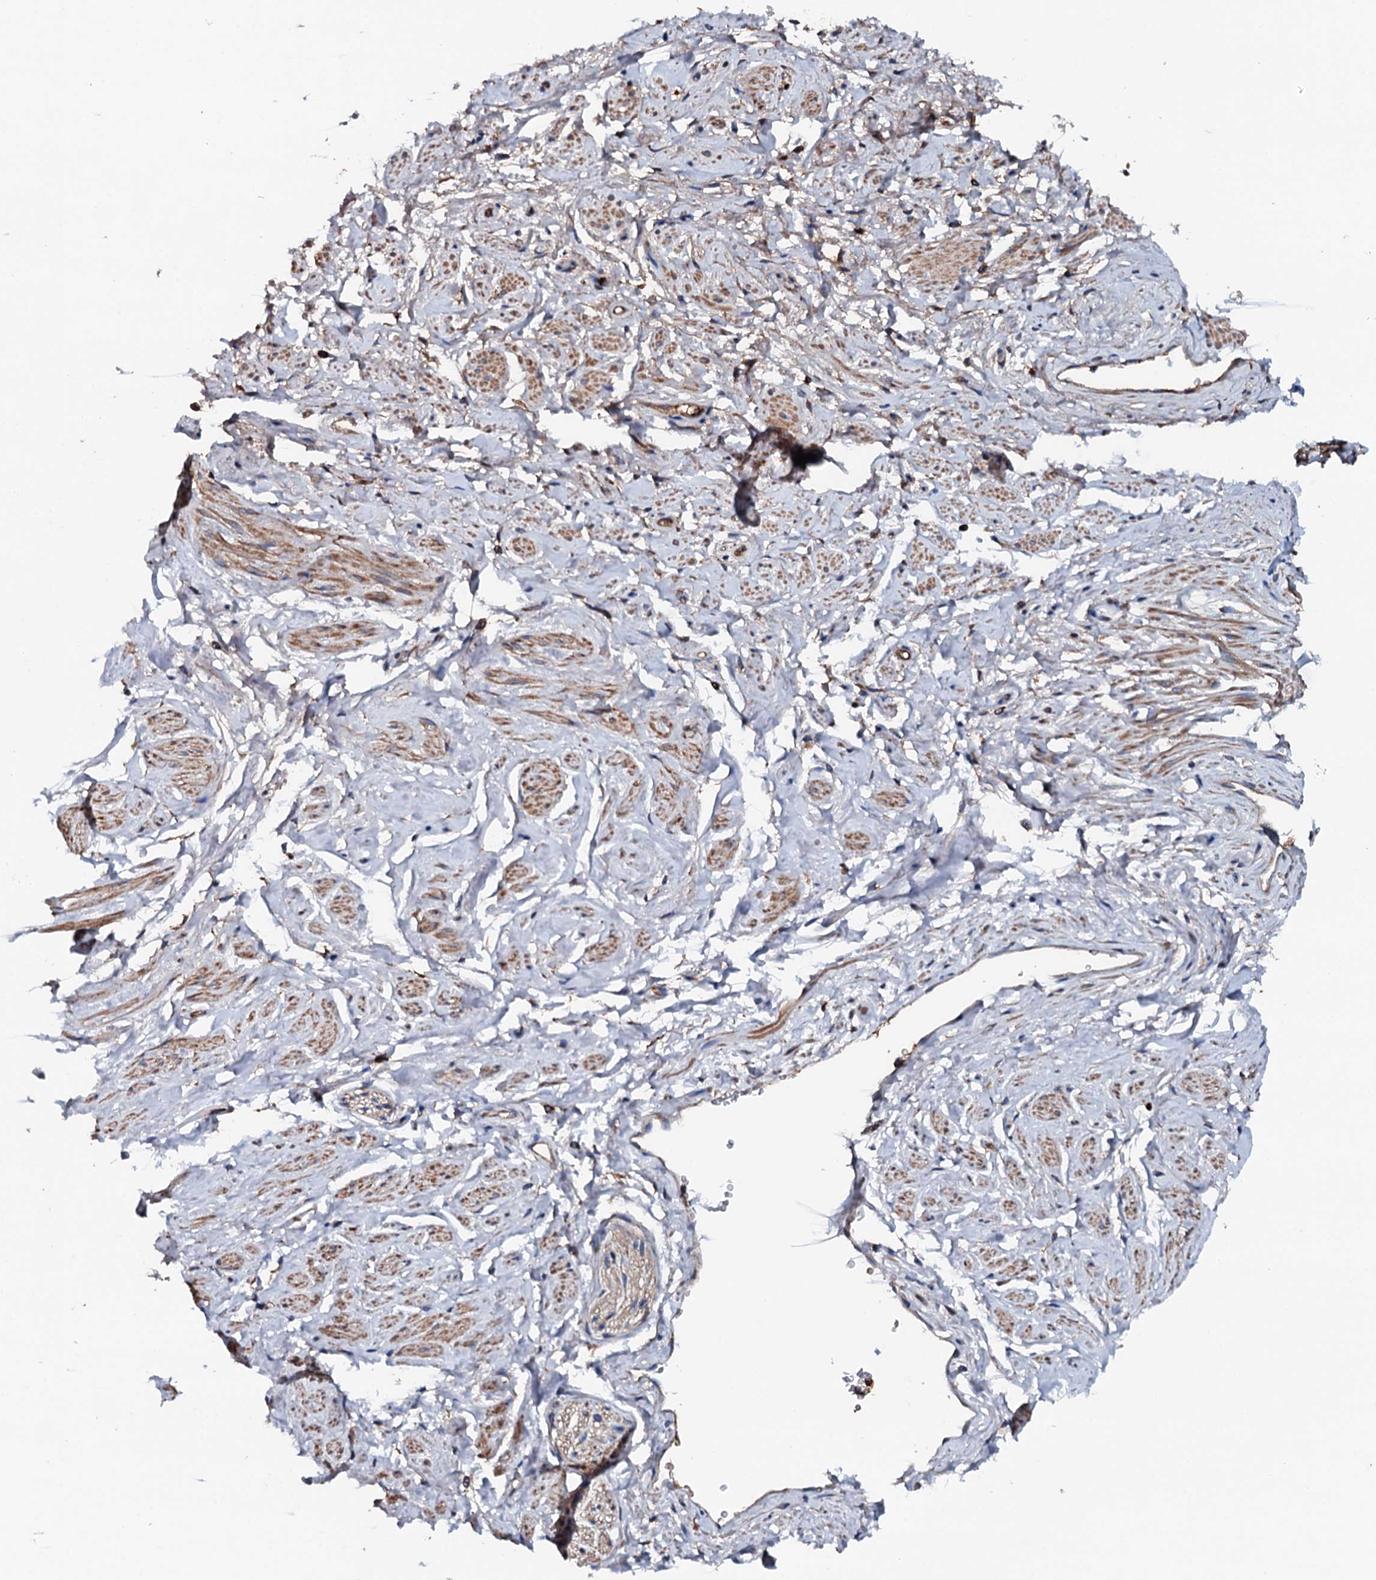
{"staining": {"intensity": "negative", "quantity": "none", "location": "none"}, "tissue": "adipose tissue", "cell_type": "Adipocytes", "image_type": "normal", "snomed": [{"axis": "morphology", "description": "Normal tissue, NOS"}, {"axis": "morphology", "description": "Adenocarcinoma, NOS"}, {"axis": "topography", "description": "Rectum"}, {"axis": "topography", "description": "Vagina"}, {"axis": "topography", "description": "Peripheral nerve tissue"}], "caption": "There is no significant positivity in adipocytes of adipose tissue. (IHC, brightfield microscopy, high magnification).", "gene": "NEK1", "patient": {"sex": "female", "age": 71}}